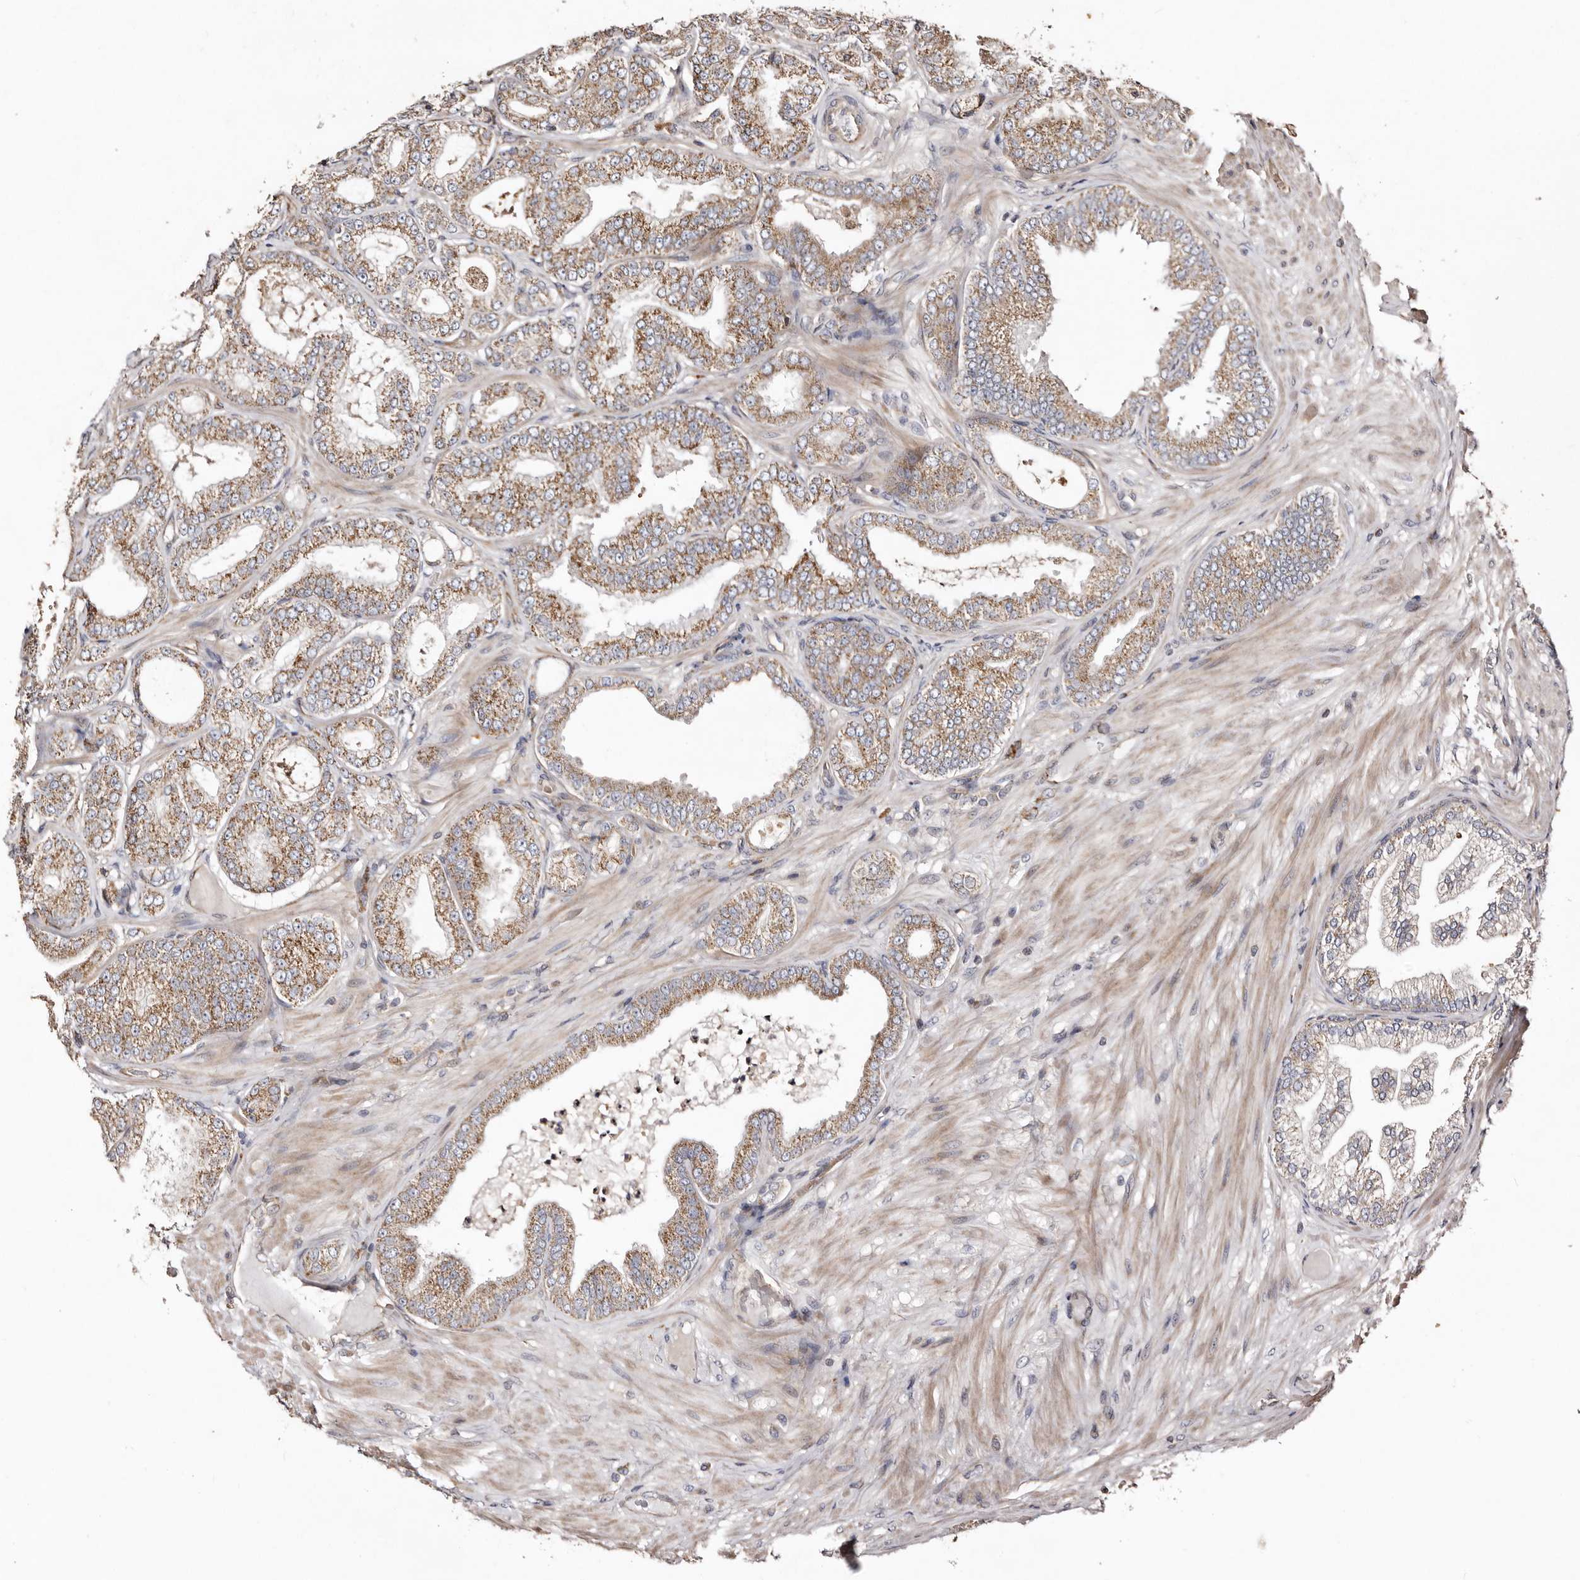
{"staining": {"intensity": "moderate", "quantity": ">75%", "location": "cytoplasmic/membranous"}, "tissue": "prostate cancer", "cell_type": "Tumor cells", "image_type": "cancer", "snomed": [{"axis": "morphology", "description": "Adenocarcinoma, Low grade"}, {"axis": "topography", "description": "Prostate"}], "caption": "This image displays prostate cancer stained with immunohistochemistry to label a protein in brown. The cytoplasmic/membranous of tumor cells show moderate positivity for the protein. Nuclei are counter-stained blue.", "gene": "MACC1", "patient": {"sex": "male", "age": 63}}